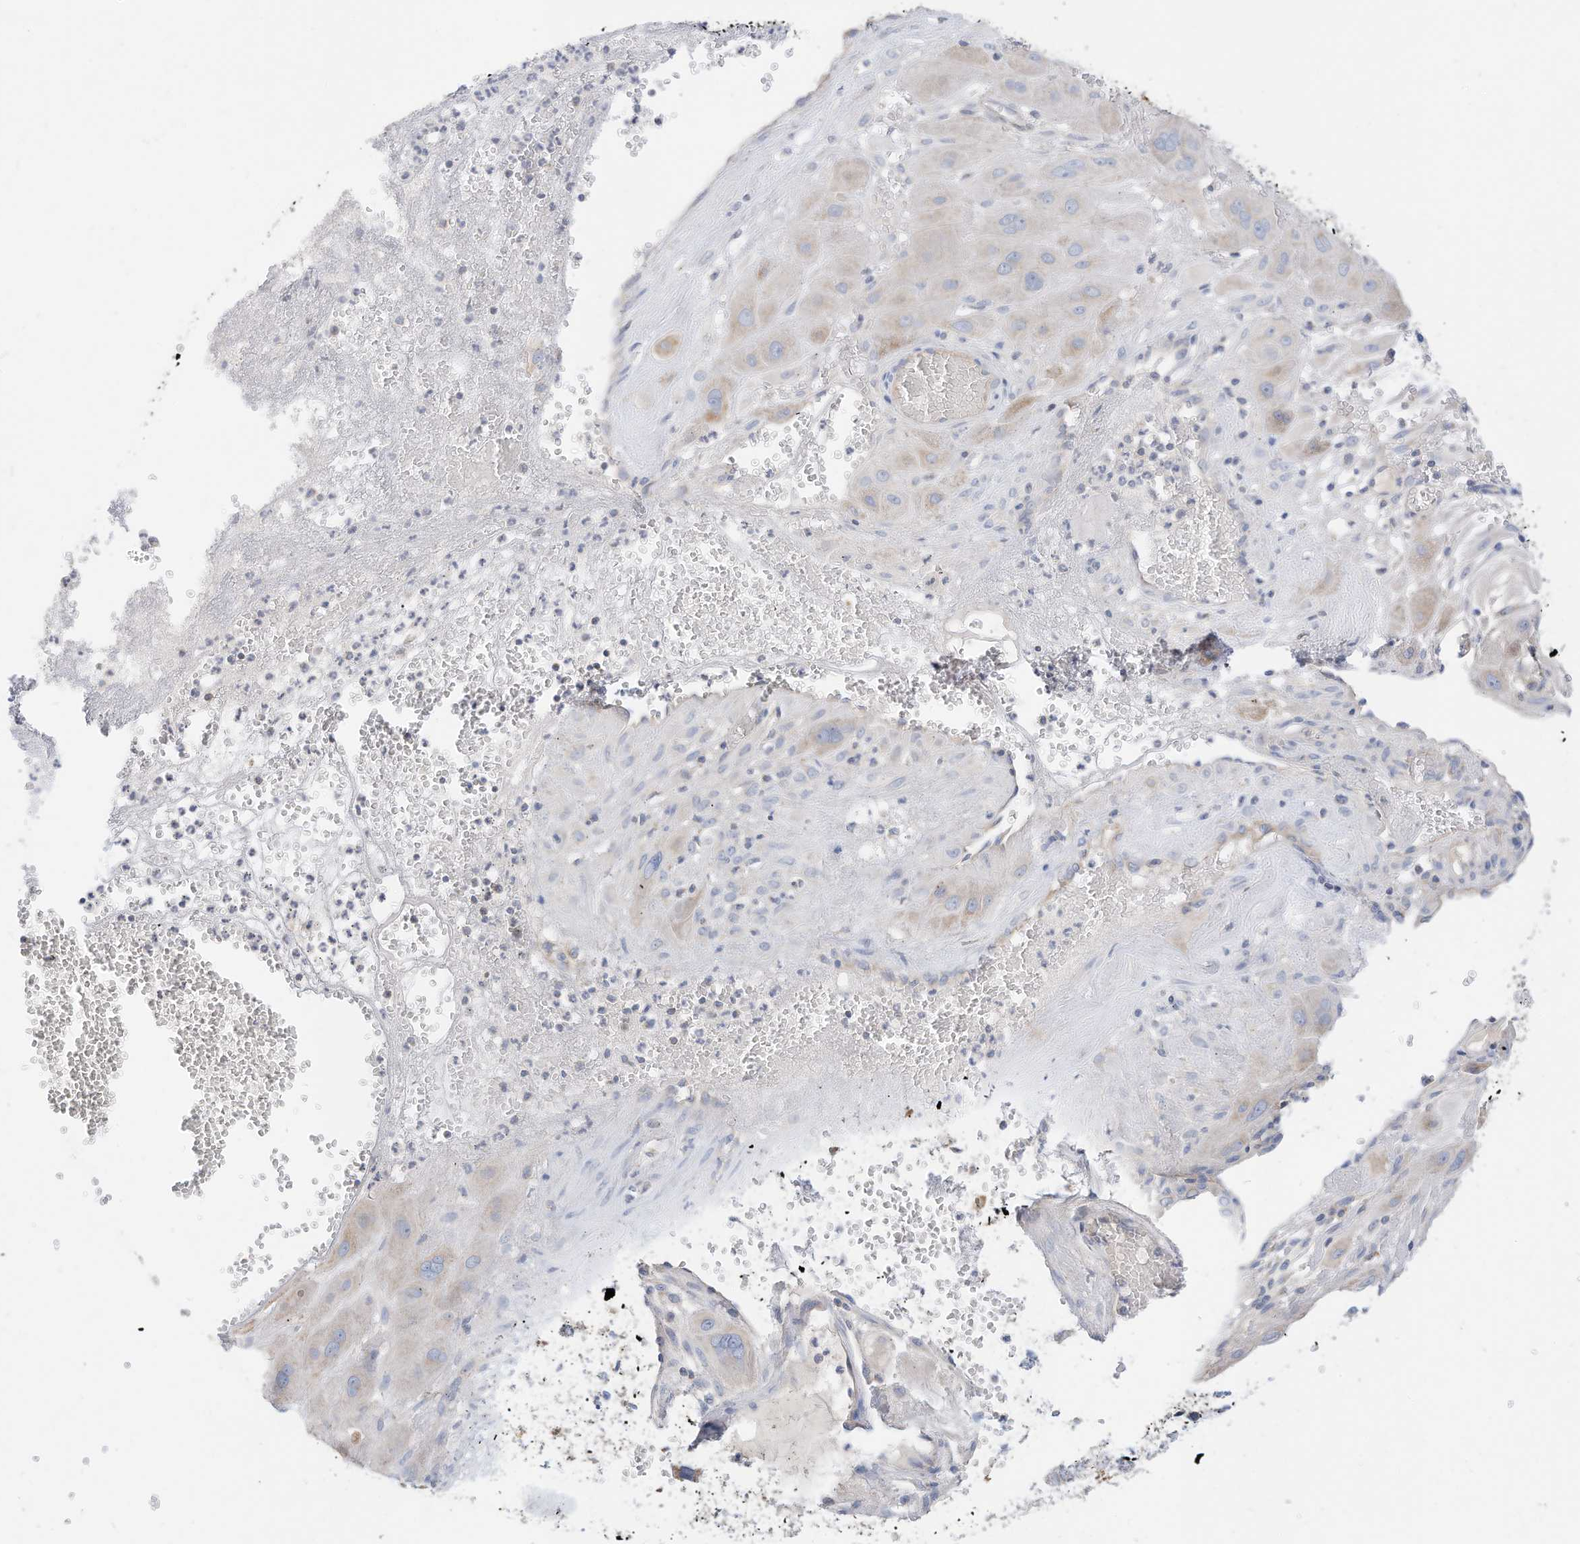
{"staining": {"intensity": "negative", "quantity": "none", "location": "none"}, "tissue": "cervical cancer", "cell_type": "Tumor cells", "image_type": "cancer", "snomed": [{"axis": "morphology", "description": "Squamous cell carcinoma, NOS"}, {"axis": "topography", "description": "Cervix"}], "caption": "This is an immunohistochemistry micrograph of human cervical cancer (squamous cell carcinoma). There is no expression in tumor cells.", "gene": "RHOH", "patient": {"sex": "female", "age": 34}}